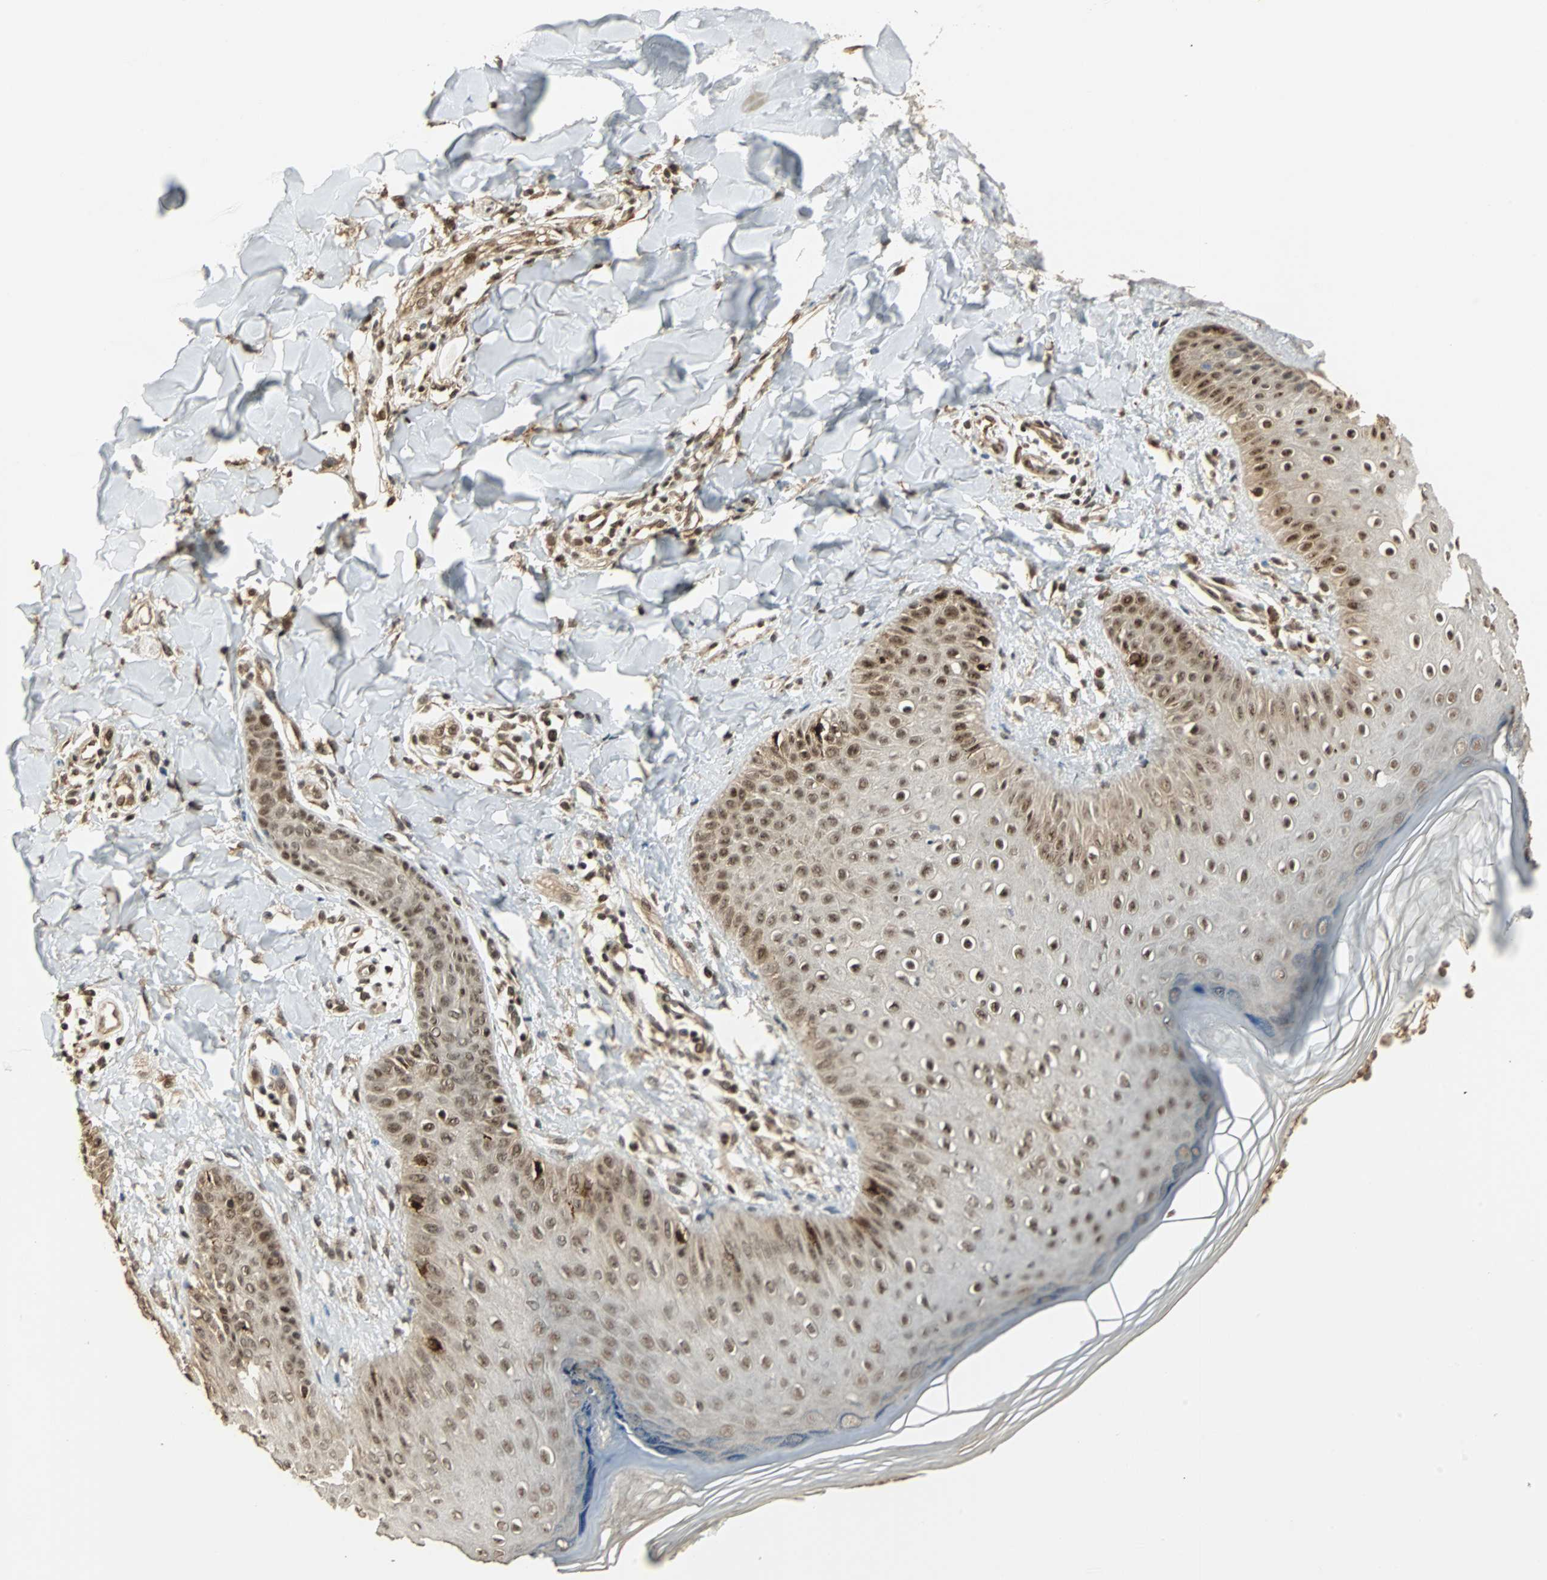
{"staining": {"intensity": "strong", "quantity": ">75%", "location": "nuclear"}, "tissue": "skin", "cell_type": "Epidermal cells", "image_type": "normal", "snomed": [{"axis": "morphology", "description": "Normal tissue, NOS"}, {"axis": "morphology", "description": "Inflammation, NOS"}, {"axis": "topography", "description": "Soft tissue"}, {"axis": "topography", "description": "Anal"}], "caption": "Immunohistochemistry (IHC) (DAB) staining of unremarkable skin demonstrates strong nuclear protein positivity in about >75% of epidermal cells.", "gene": "MED4", "patient": {"sex": "female", "age": 15}}